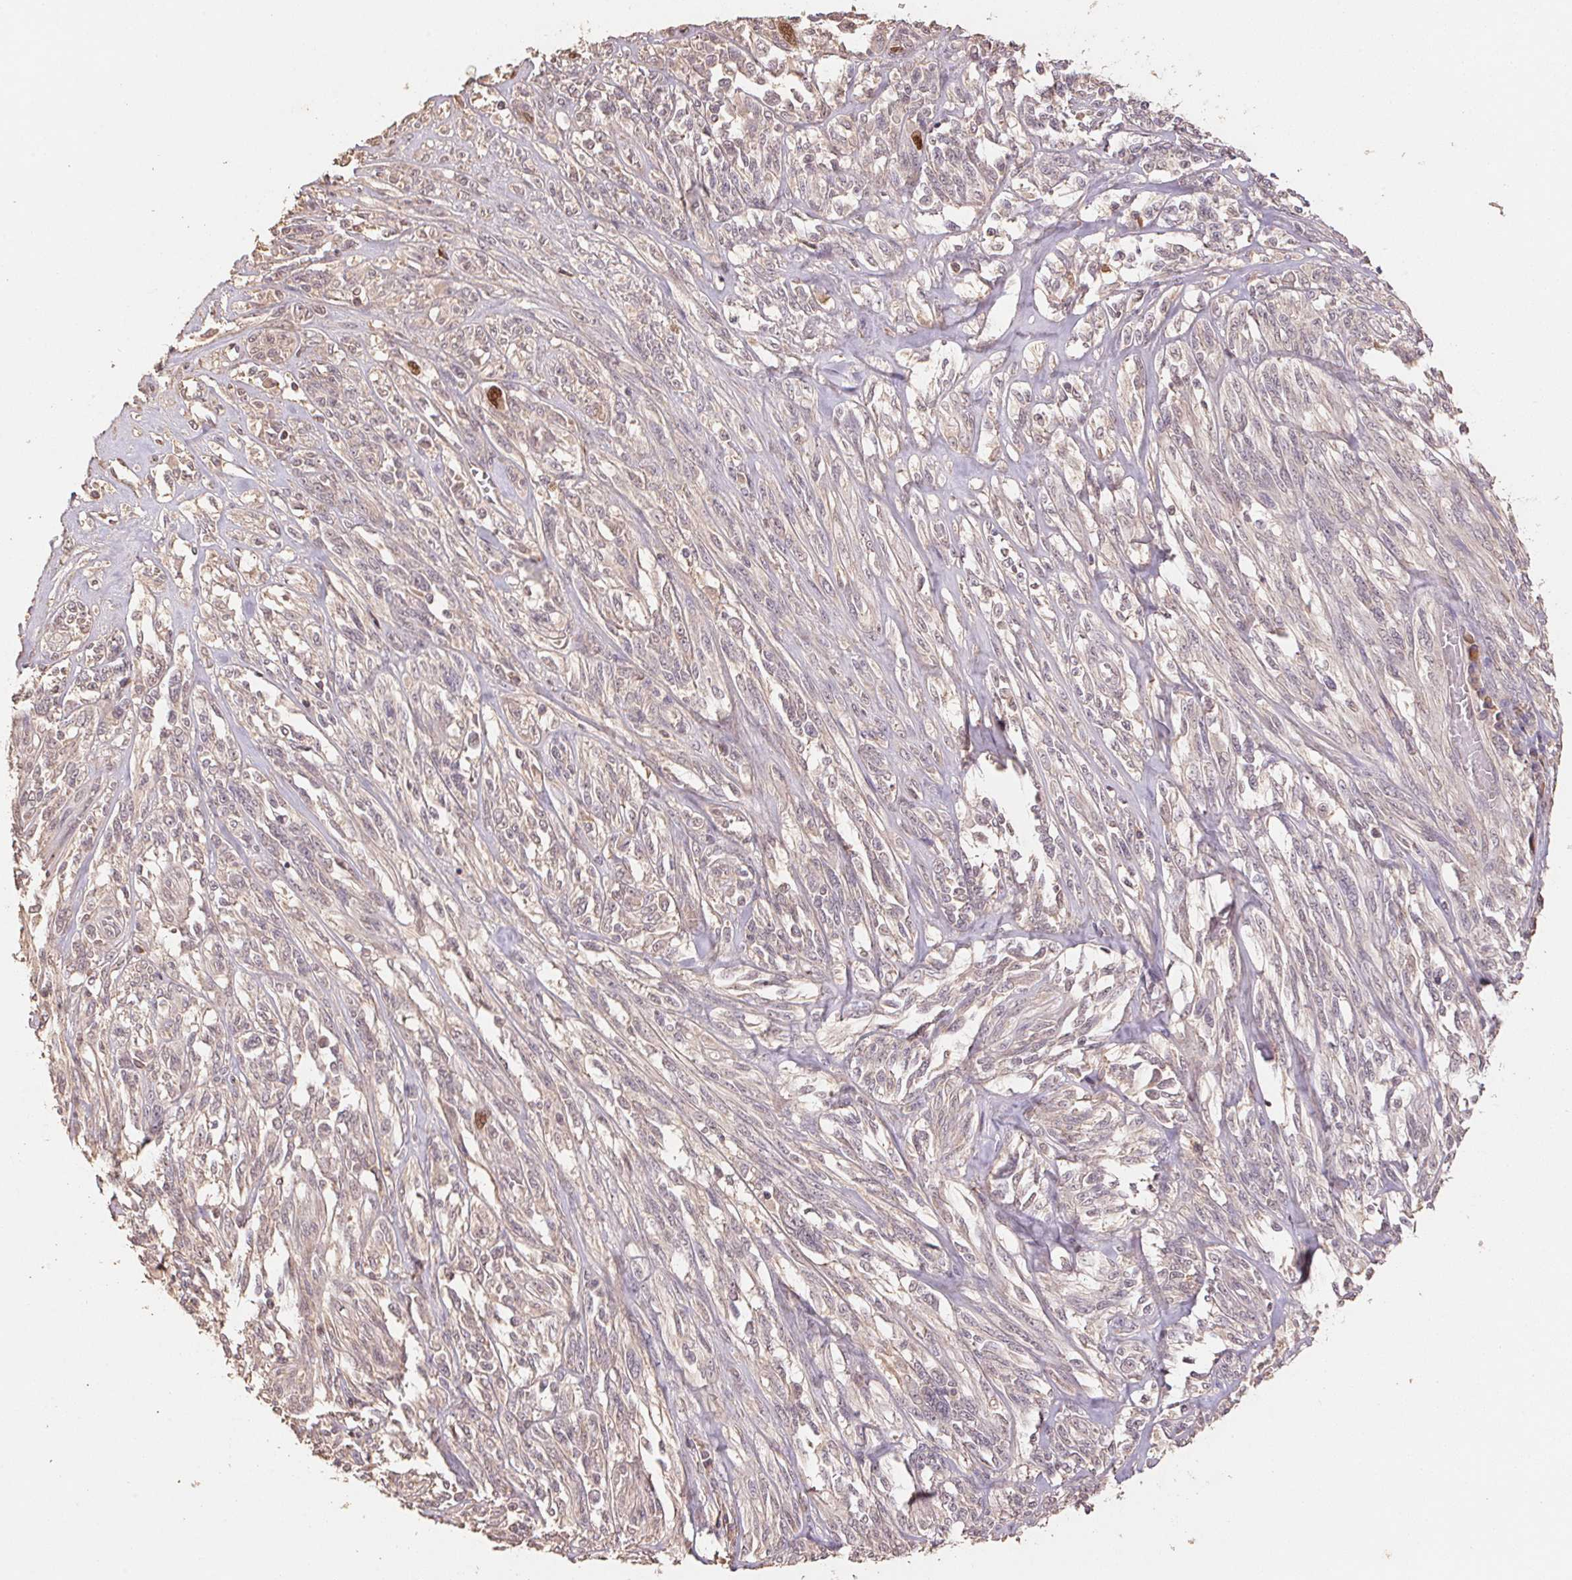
{"staining": {"intensity": "strong", "quantity": "<25%", "location": "nuclear"}, "tissue": "melanoma", "cell_type": "Tumor cells", "image_type": "cancer", "snomed": [{"axis": "morphology", "description": "Malignant melanoma, NOS"}, {"axis": "topography", "description": "Skin"}], "caption": "Melanoma stained for a protein (brown) shows strong nuclear positive positivity in about <25% of tumor cells.", "gene": "CENPF", "patient": {"sex": "female", "age": 91}}